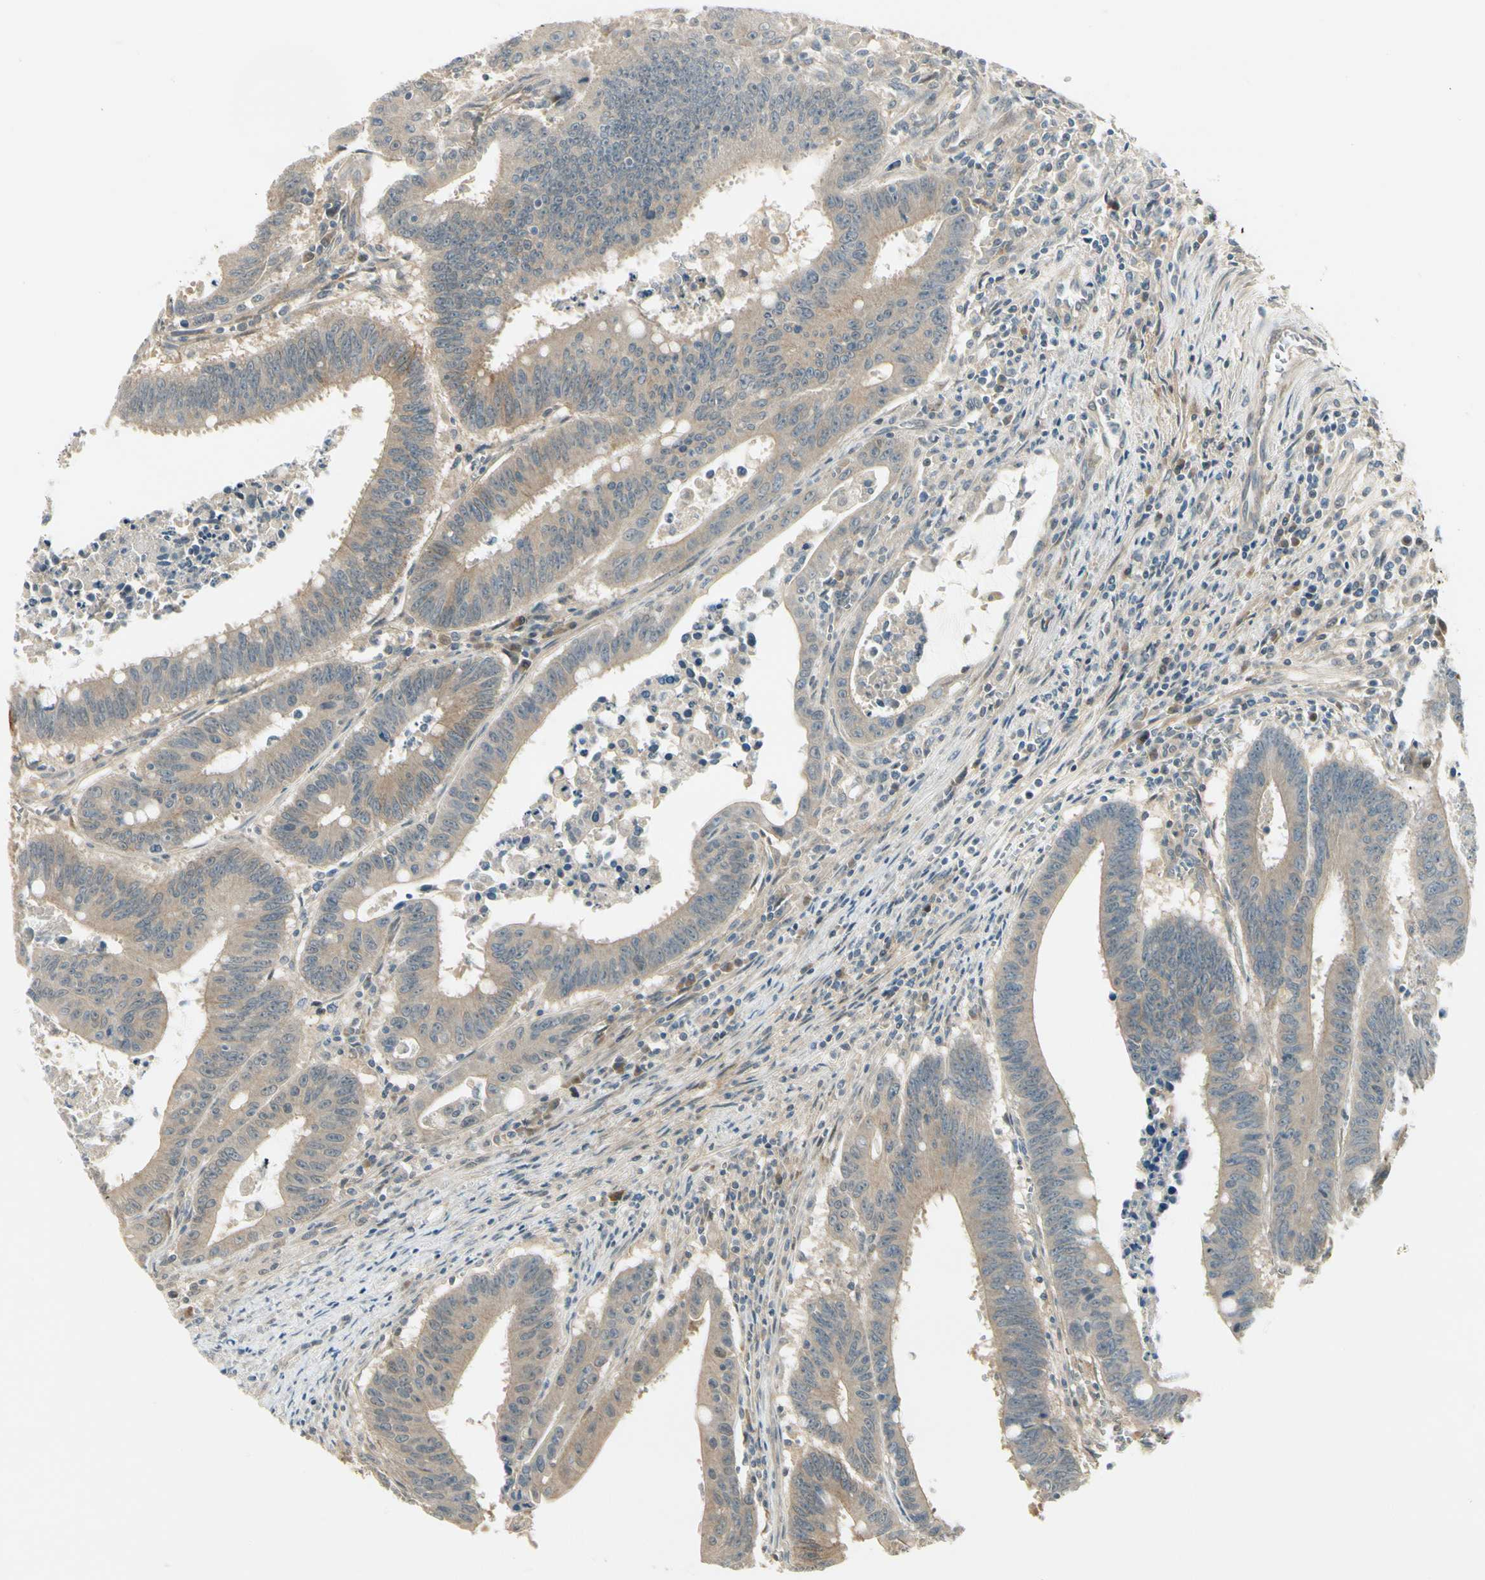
{"staining": {"intensity": "moderate", "quantity": ">75%", "location": "cytoplasmic/membranous"}, "tissue": "colorectal cancer", "cell_type": "Tumor cells", "image_type": "cancer", "snomed": [{"axis": "morphology", "description": "Adenocarcinoma, NOS"}, {"axis": "topography", "description": "Colon"}], "caption": "Colorectal adenocarcinoma stained with DAB immunohistochemistry shows medium levels of moderate cytoplasmic/membranous positivity in approximately >75% of tumor cells.", "gene": "EPHB3", "patient": {"sex": "male", "age": 45}}